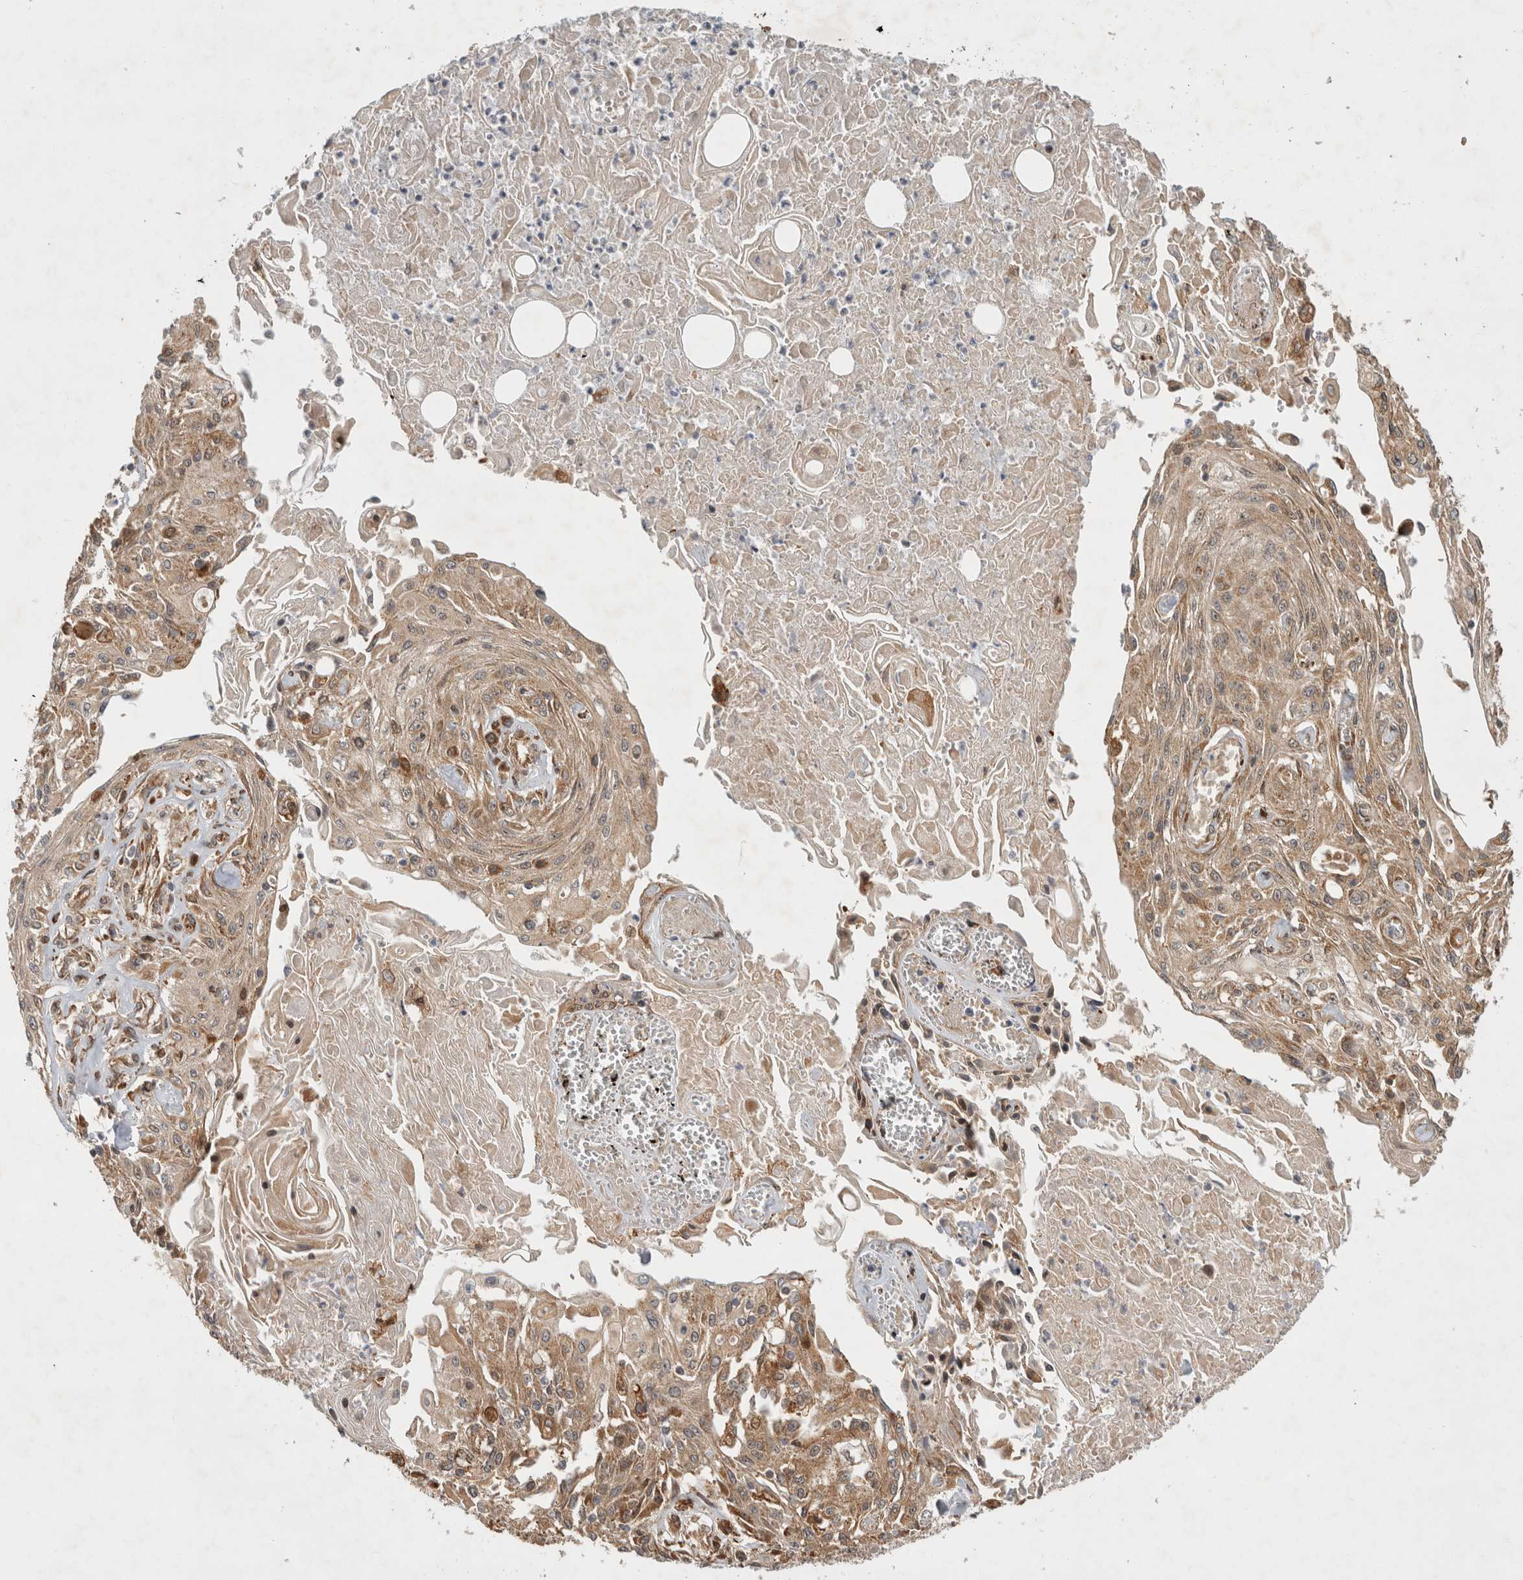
{"staining": {"intensity": "moderate", "quantity": ">75%", "location": "cytoplasmic/membranous"}, "tissue": "skin cancer", "cell_type": "Tumor cells", "image_type": "cancer", "snomed": [{"axis": "morphology", "description": "Squamous cell carcinoma, NOS"}, {"axis": "morphology", "description": "Squamous cell carcinoma, metastatic, NOS"}, {"axis": "topography", "description": "Skin"}, {"axis": "topography", "description": "Lymph node"}], "caption": "Immunohistochemical staining of skin metastatic squamous cell carcinoma reveals moderate cytoplasmic/membranous protein expression in about >75% of tumor cells.", "gene": "TUBD1", "patient": {"sex": "male", "age": 75}}